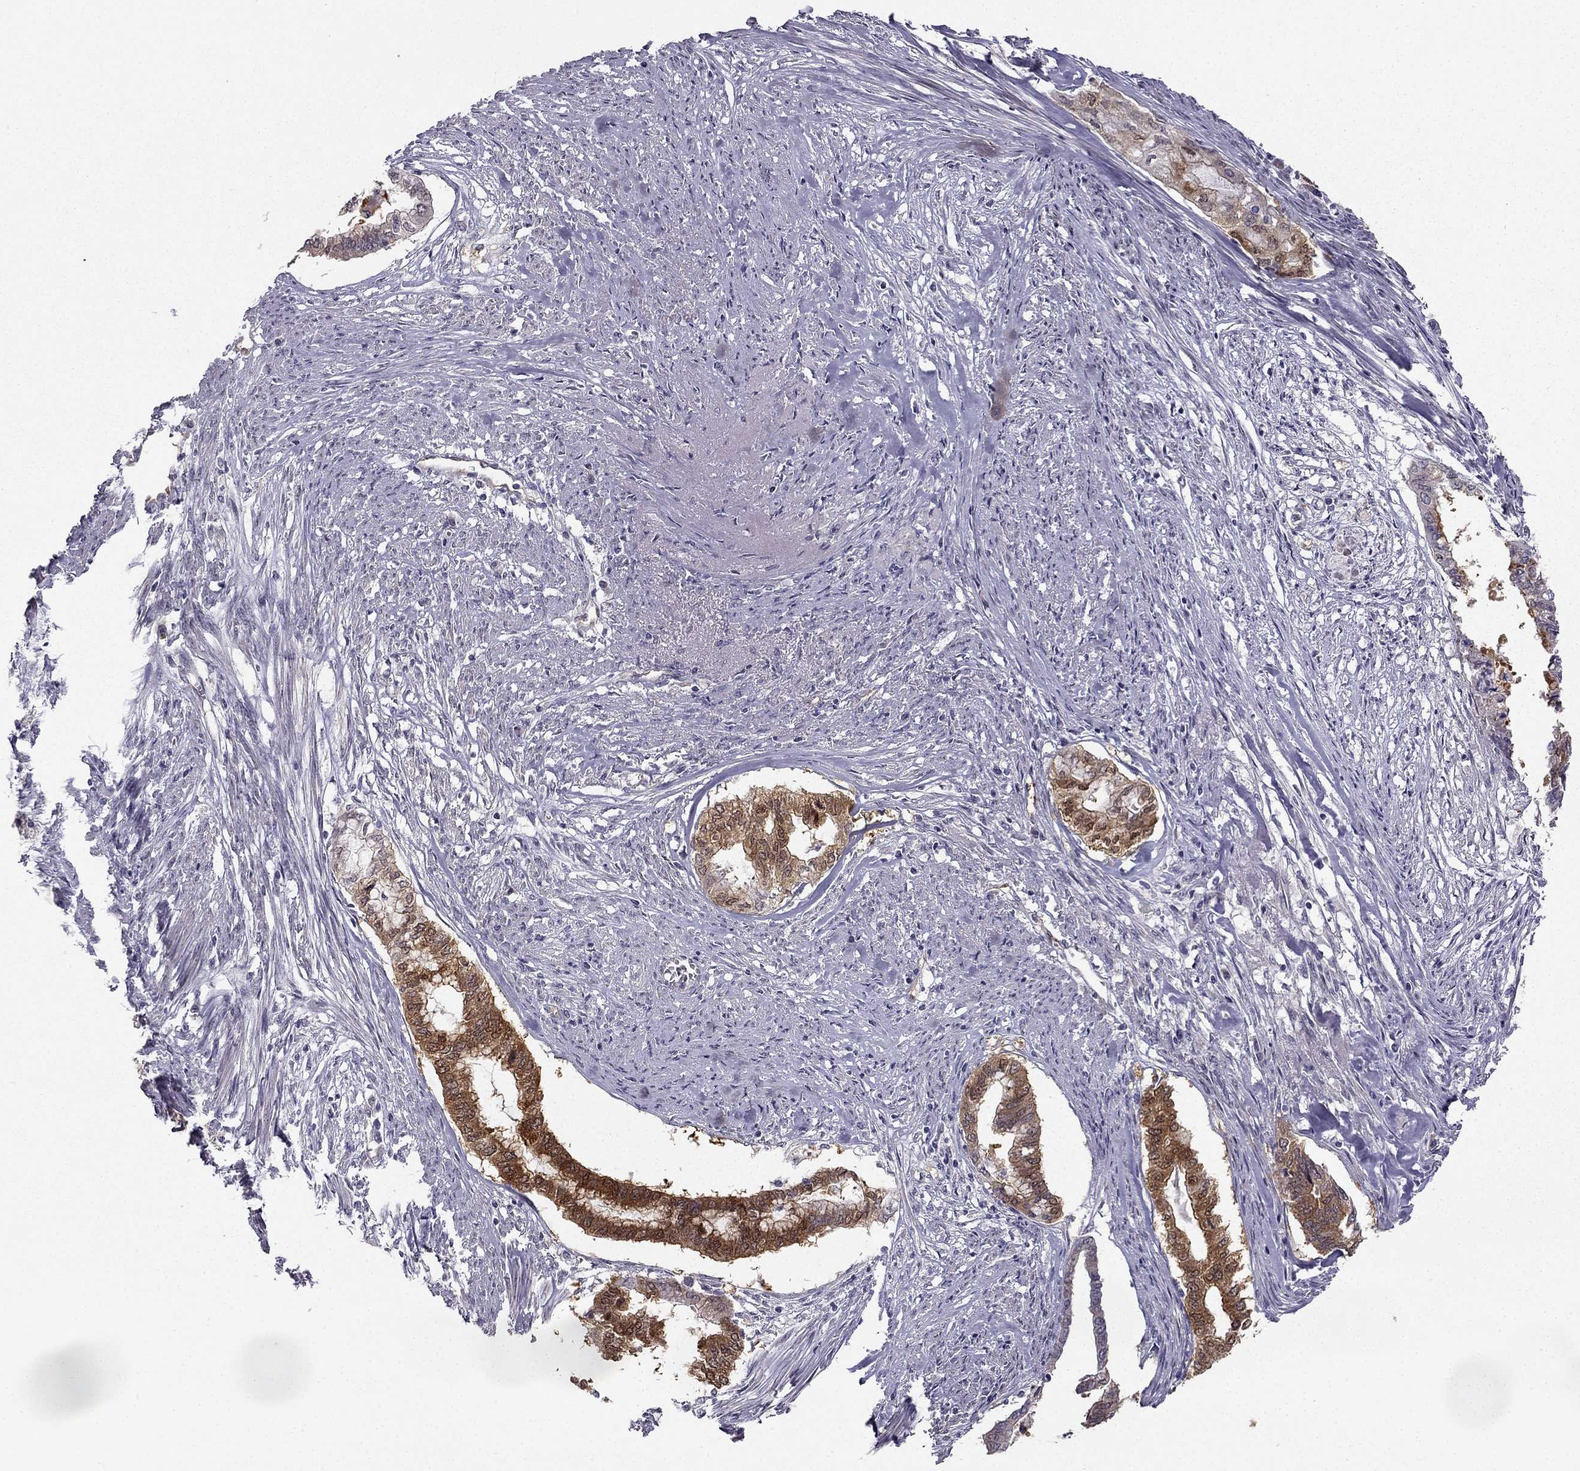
{"staining": {"intensity": "moderate", "quantity": ">75%", "location": "cytoplasmic/membranous"}, "tissue": "endometrial cancer", "cell_type": "Tumor cells", "image_type": "cancer", "snomed": [{"axis": "morphology", "description": "Adenocarcinoma, NOS"}, {"axis": "topography", "description": "Endometrium"}], "caption": "Adenocarcinoma (endometrial) tissue displays moderate cytoplasmic/membranous staining in about >75% of tumor cells, visualized by immunohistochemistry. The staining is performed using DAB (3,3'-diaminobenzidine) brown chromogen to label protein expression. The nuclei are counter-stained blue using hematoxylin.", "gene": "NQO1", "patient": {"sex": "female", "age": 79}}